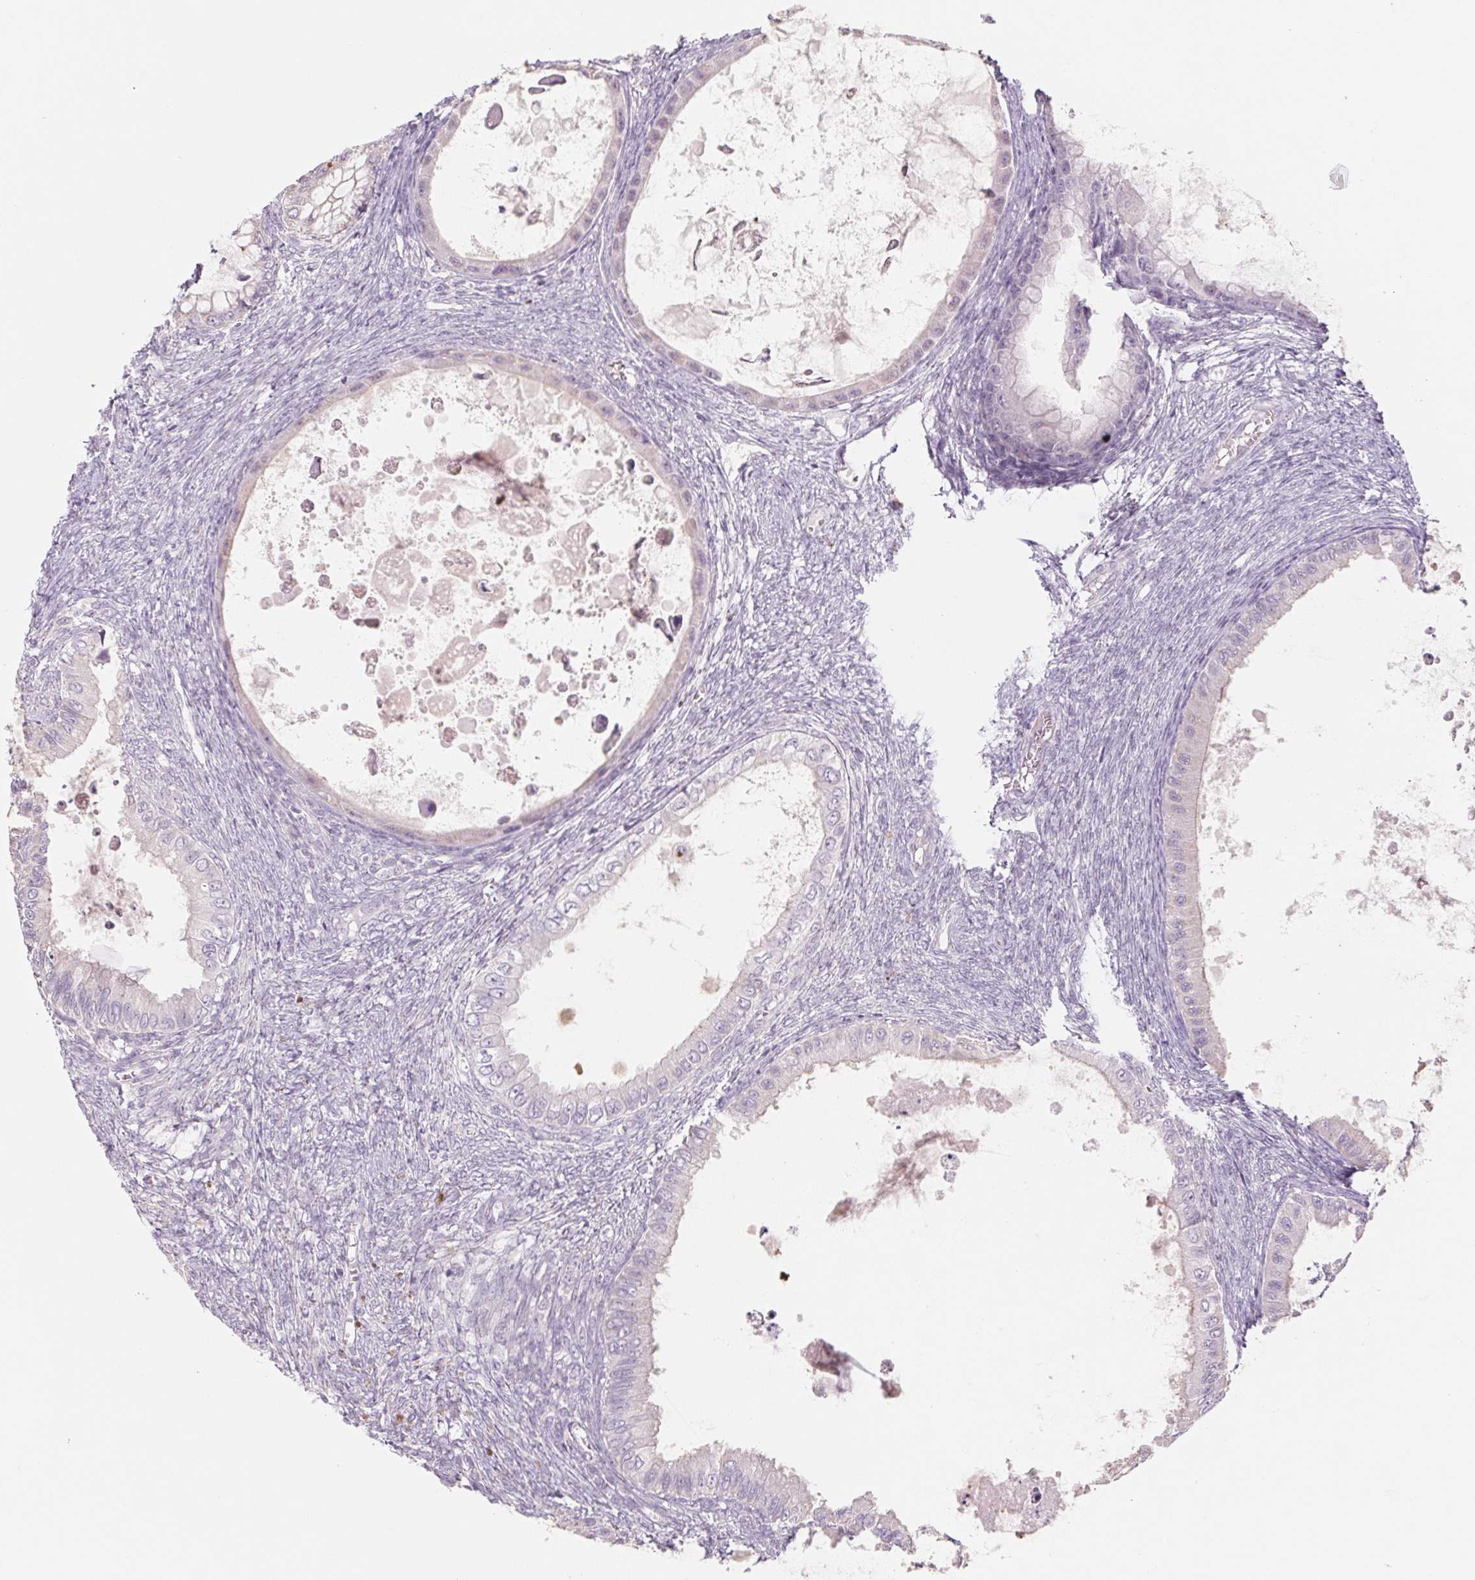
{"staining": {"intensity": "negative", "quantity": "none", "location": "none"}, "tissue": "ovarian cancer", "cell_type": "Tumor cells", "image_type": "cancer", "snomed": [{"axis": "morphology", "description": "Cystadenocarcinoma, mucinous, NOS"}, {"axis": "topography", "description": "Ovary"}], "caption": "Human mucinous cystadenocarcinoma (ovarian) stained for a protein using IHC exhibits no positivity in tumor cells.", "gene": "POU1F1", "patient": {"sex": "female", "age": 64}}